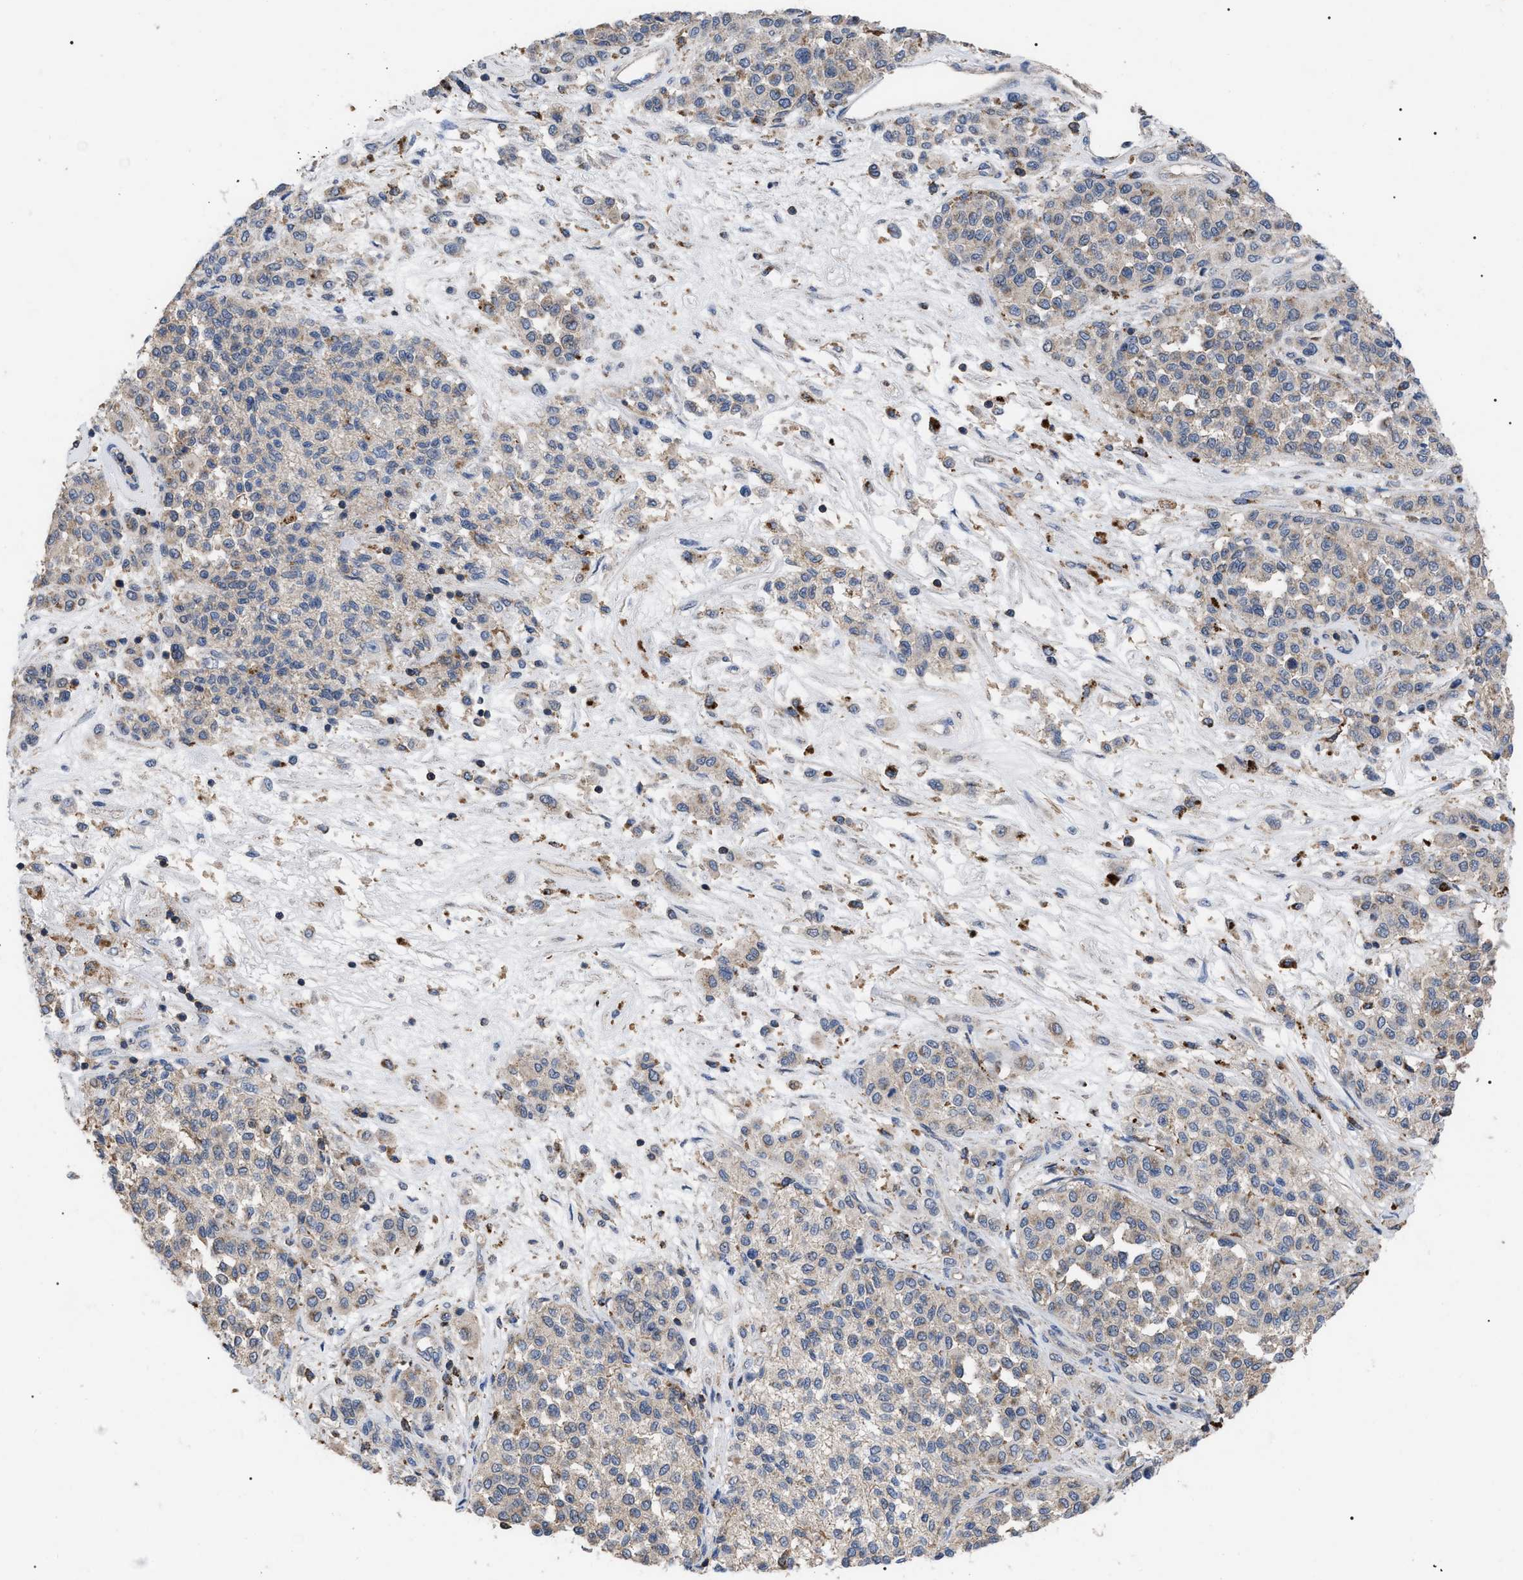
{"staining": {"intensity": "negative", "quantity": "none", "location": "none"}, "tissue": "melanoma", "cell_type": "Tumor cells", "image_type": "cancer", "snomed": [{"axis": "morphology", "description": "Malignant melanoma, Metastatic site"}, {"axis": "topography", "description": "Pancreas"}], "caption": "DAB immunohistochemical staining of human melanoma shows no significant expression in tumor cells. The staining is performed using DAB brown chromogen with nuclei counter-stained in using hematoxylin.", "gene": "FAM171A2", "patient": {"sex": "female", "age": 30}}